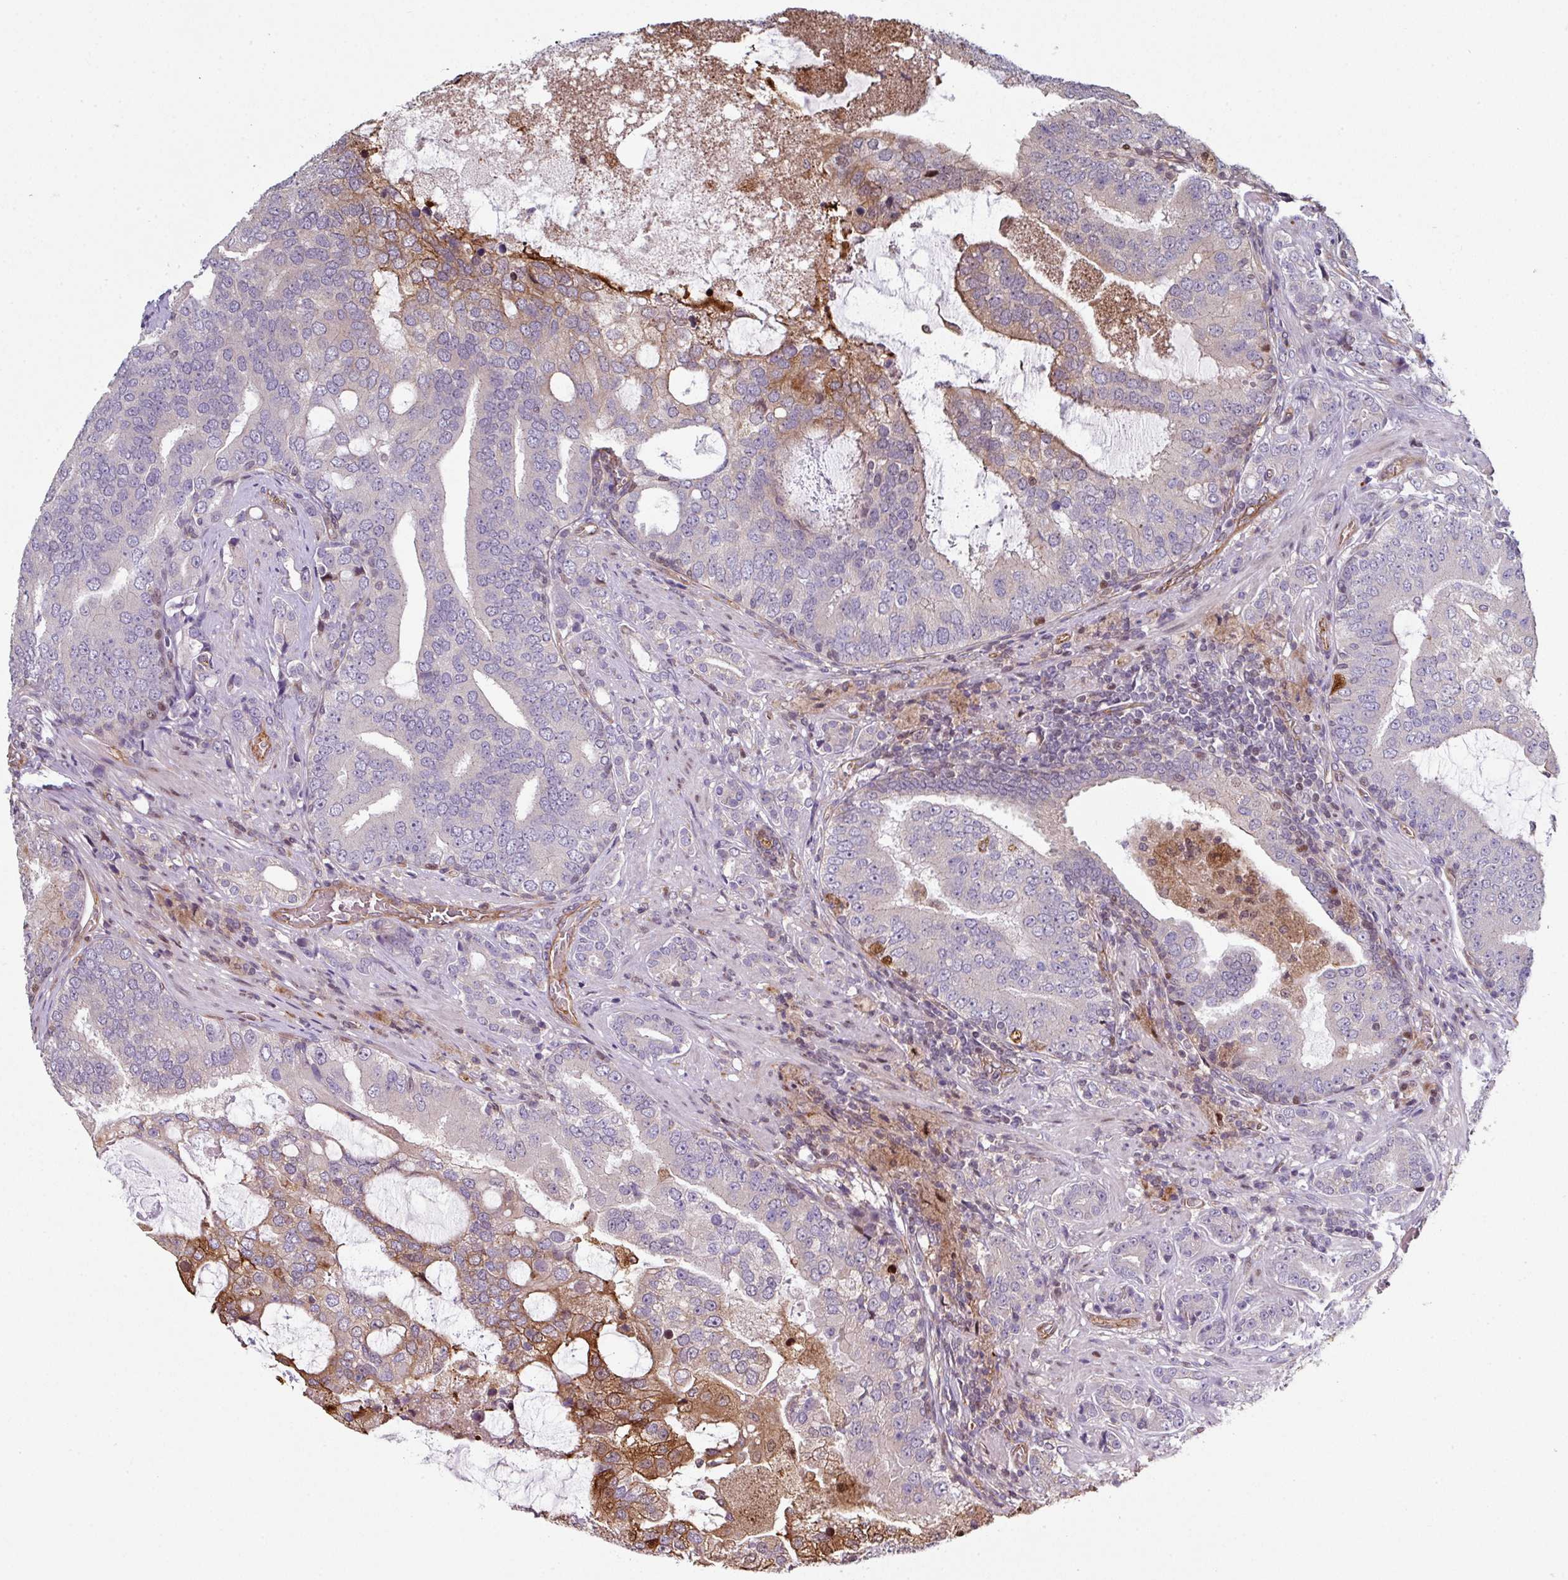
{"staining": {"intensity": "negative", "quantity": "none", "location": "none"}, "tissue": "prostate cancer", "cell_type": "Tumor cells", "image_type": "cancer", "snomed": [{"axis": "morphology", "description": "Adenocarcinoma, High grade"}, {"axis": "topography", "description": "Prostate"}], "caption": "DAB immunohistochemical staining of high-grade adenocarcinoma (prostate) exhibits no significant positivity in tumor cells.", "gene": "ANO9", "patient": {"sex": "male", "age": 55}}